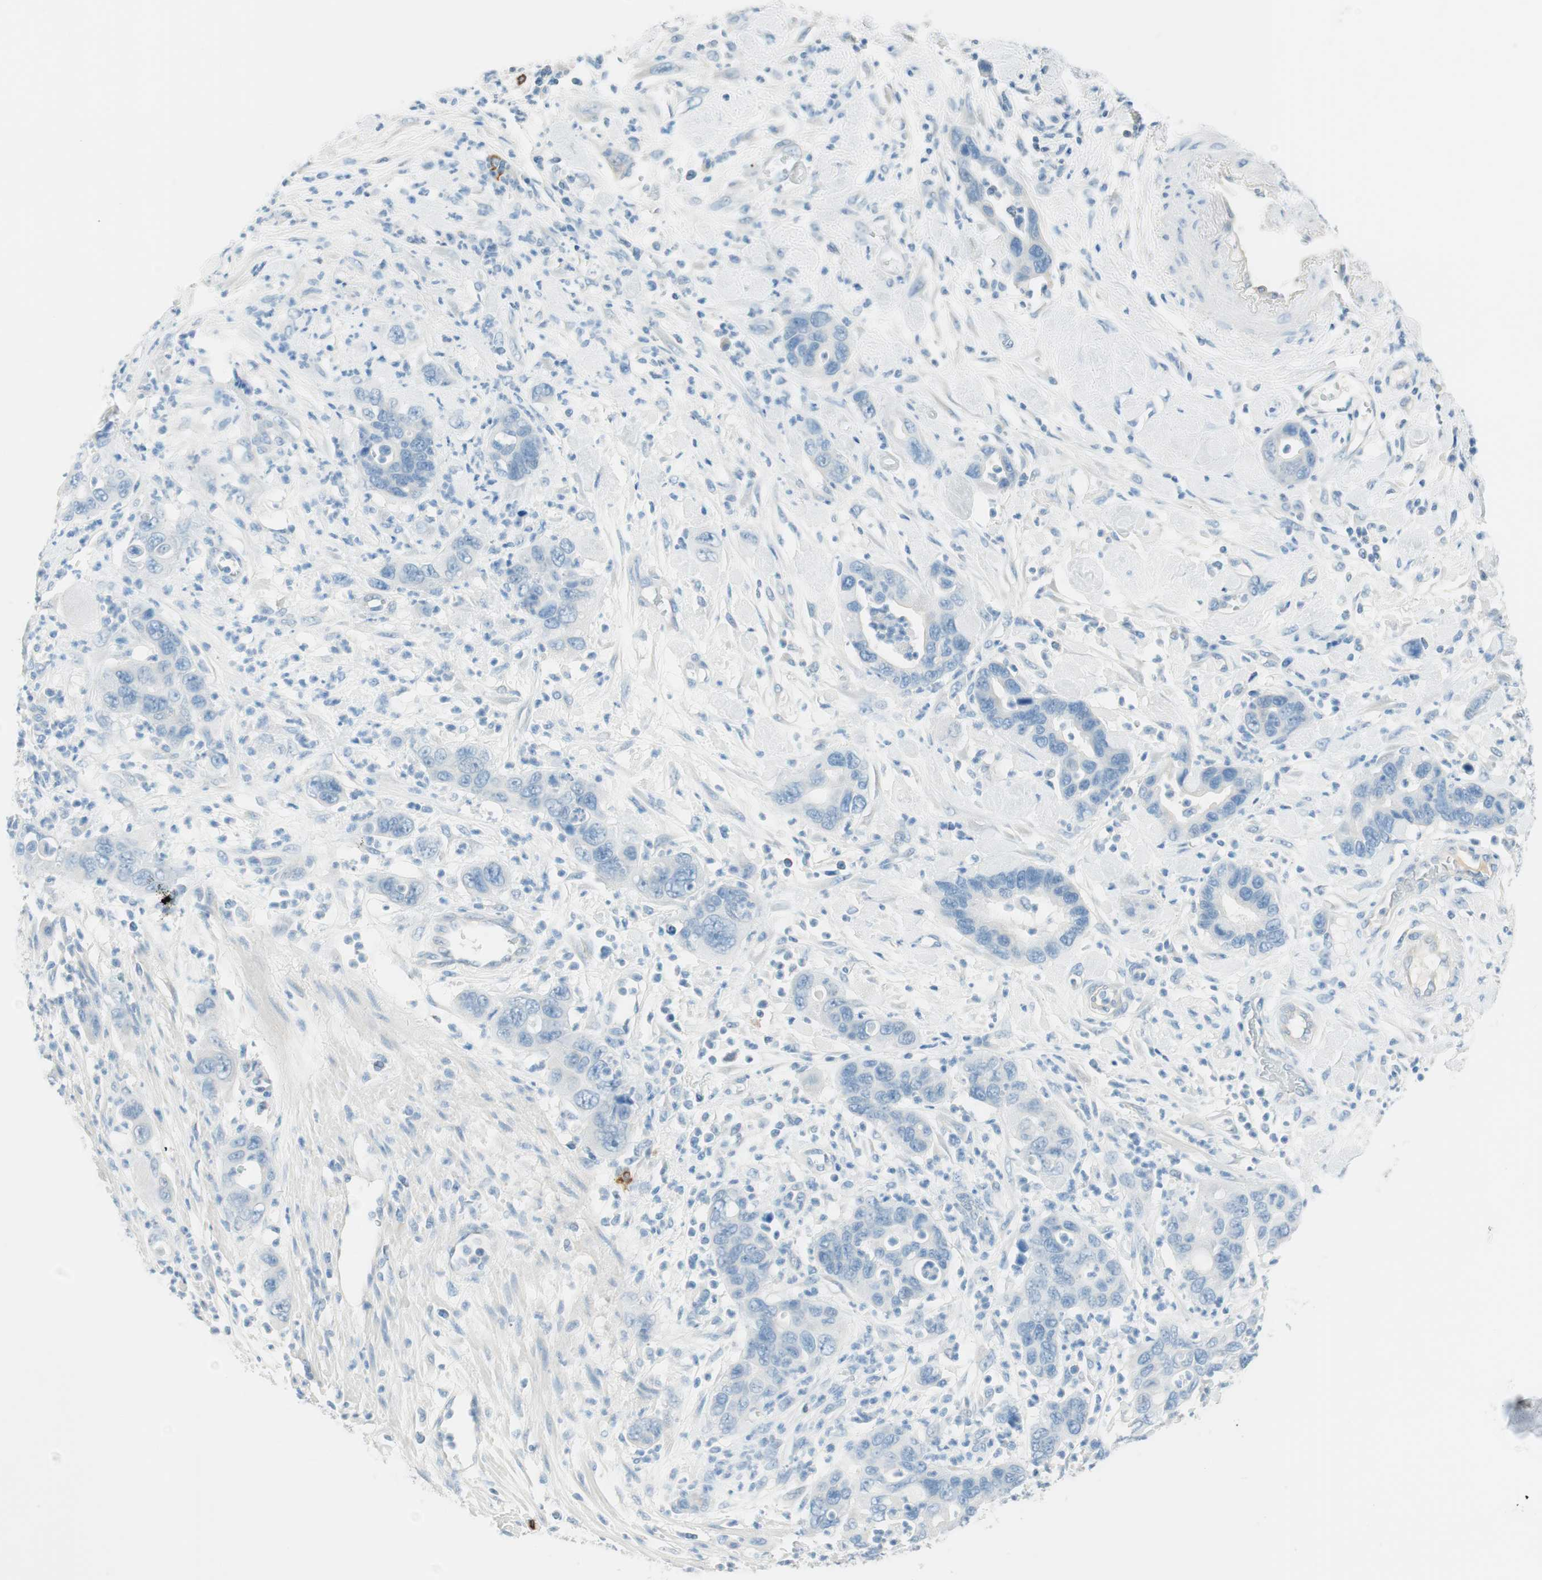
{"staining": {"intensity": "negative", "quantity": "none", "location": "none"}, "tissue": "pancreatic cancer", "cell_type": "Tumor cells", "image_type": "cancer", "snomed": [{"axis": "morphology", "description": "Adenocarcinoma, NOS"}, {"axis": "topography", "description": "Pancreas"}], "caption": "A high-resolution image shows immunohistochemistry staining of adenocarcinoma (pancreatic), which displays no significant expression in tumor cells. The staining was performed using DAB (3,3'-diaminobenzidine) to visualize the protein expression in brown, while the nuclei were stained in blue with hematoxylin (Magnification: 20x).", "gene": "TNFRSF13C", "patient": {"sex": "female", "age": 71}}